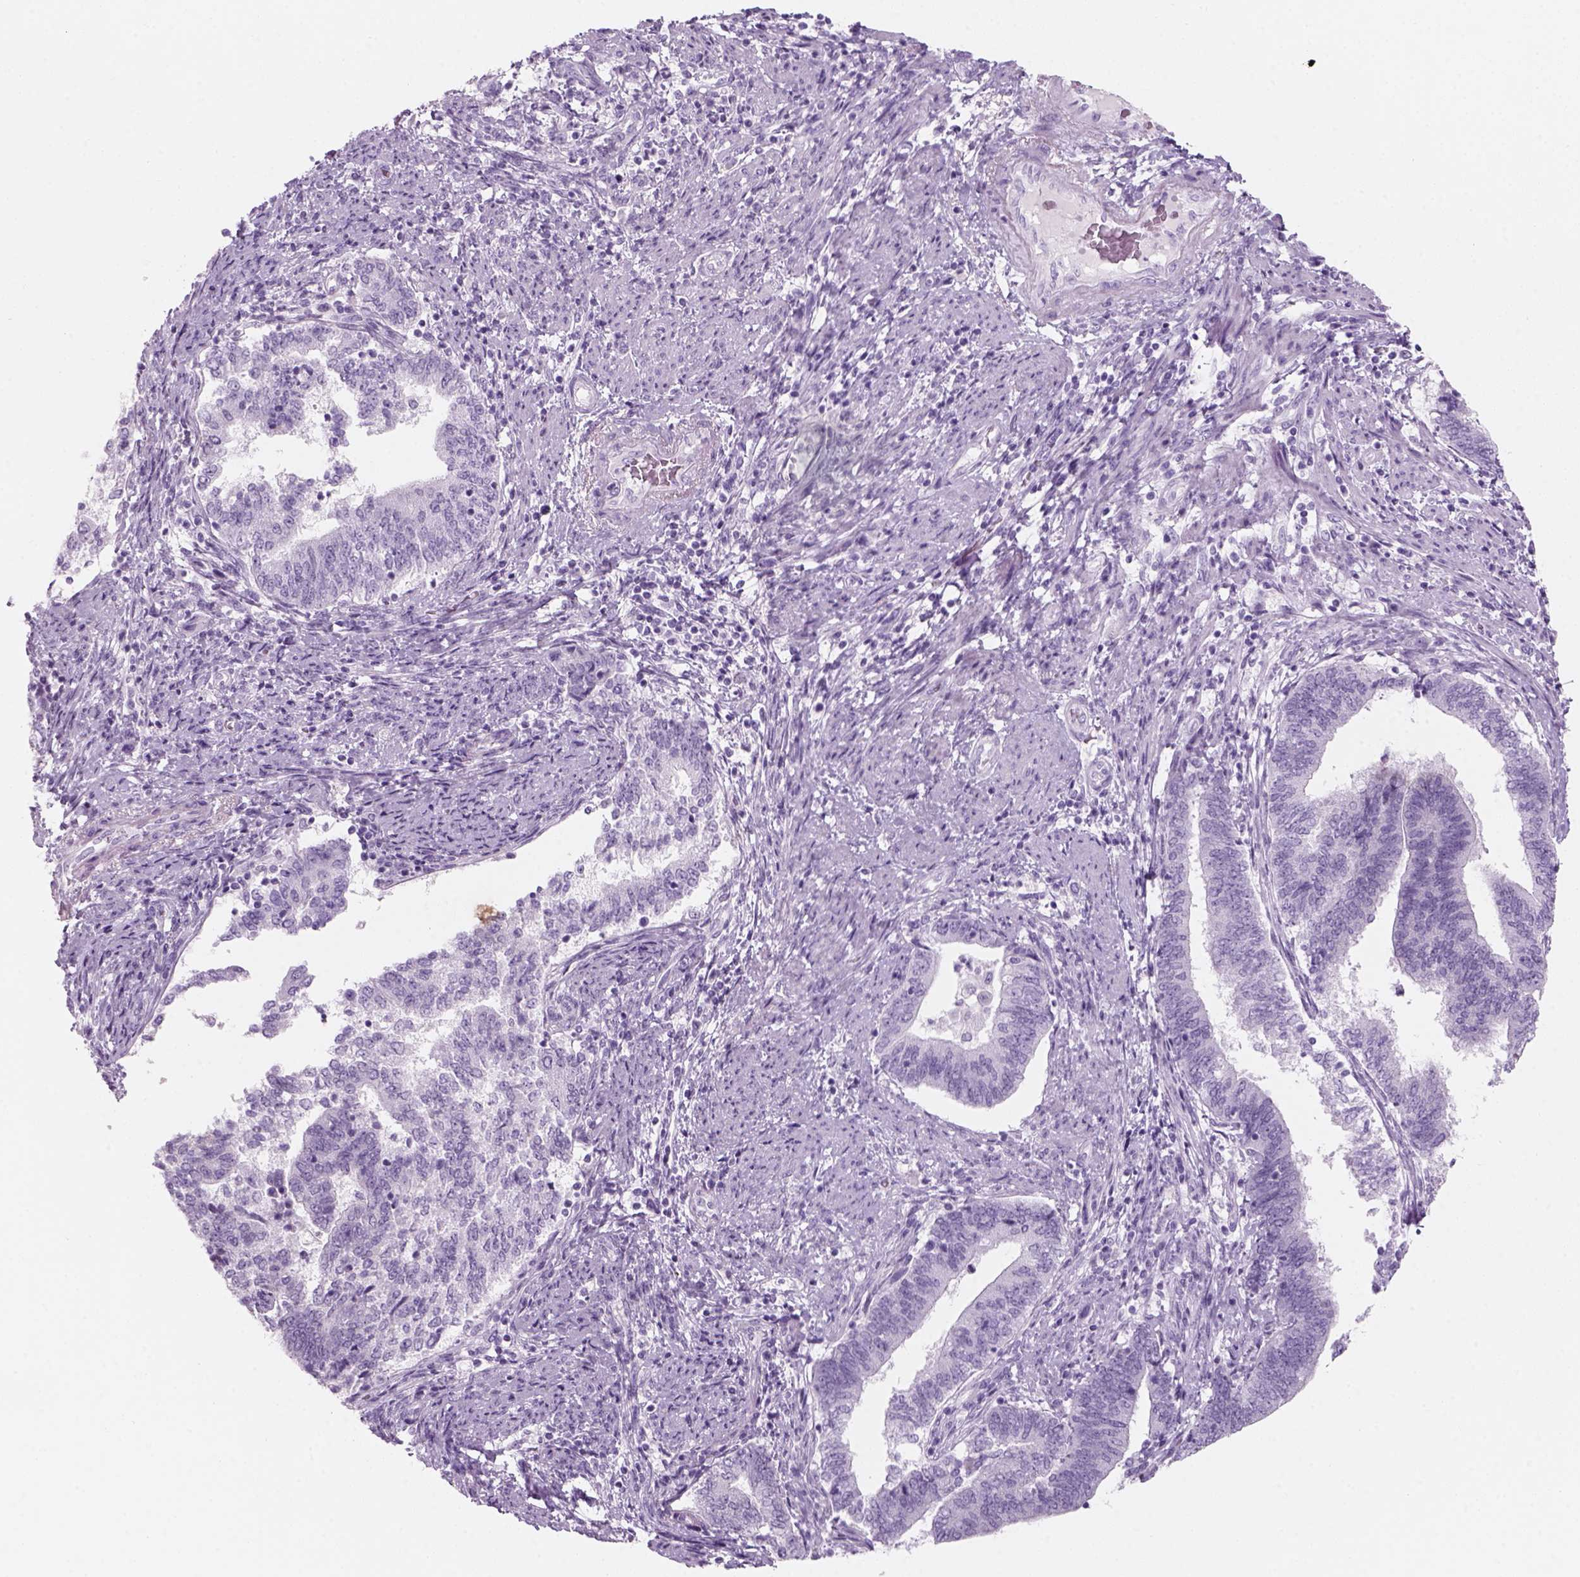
{"staining": {"intensity": "negative", "quantity": "none", "location": "none"}, "tissue": "endometrial cancer", "cell_type": "Tumor cells", "image_type": "cancer", "snomed": [{"axis": "morphology", "description": "Adenocarcinoma, NOS"}, {"axis": "topography", "description": "Endometrium"}], "caption": "Immunohistochemistry (IHC) of endometrial cancer displays no staining in tumor cells.", "gene": "KRTAP11-1", "patient": {"sex": "female", "age": 65}}